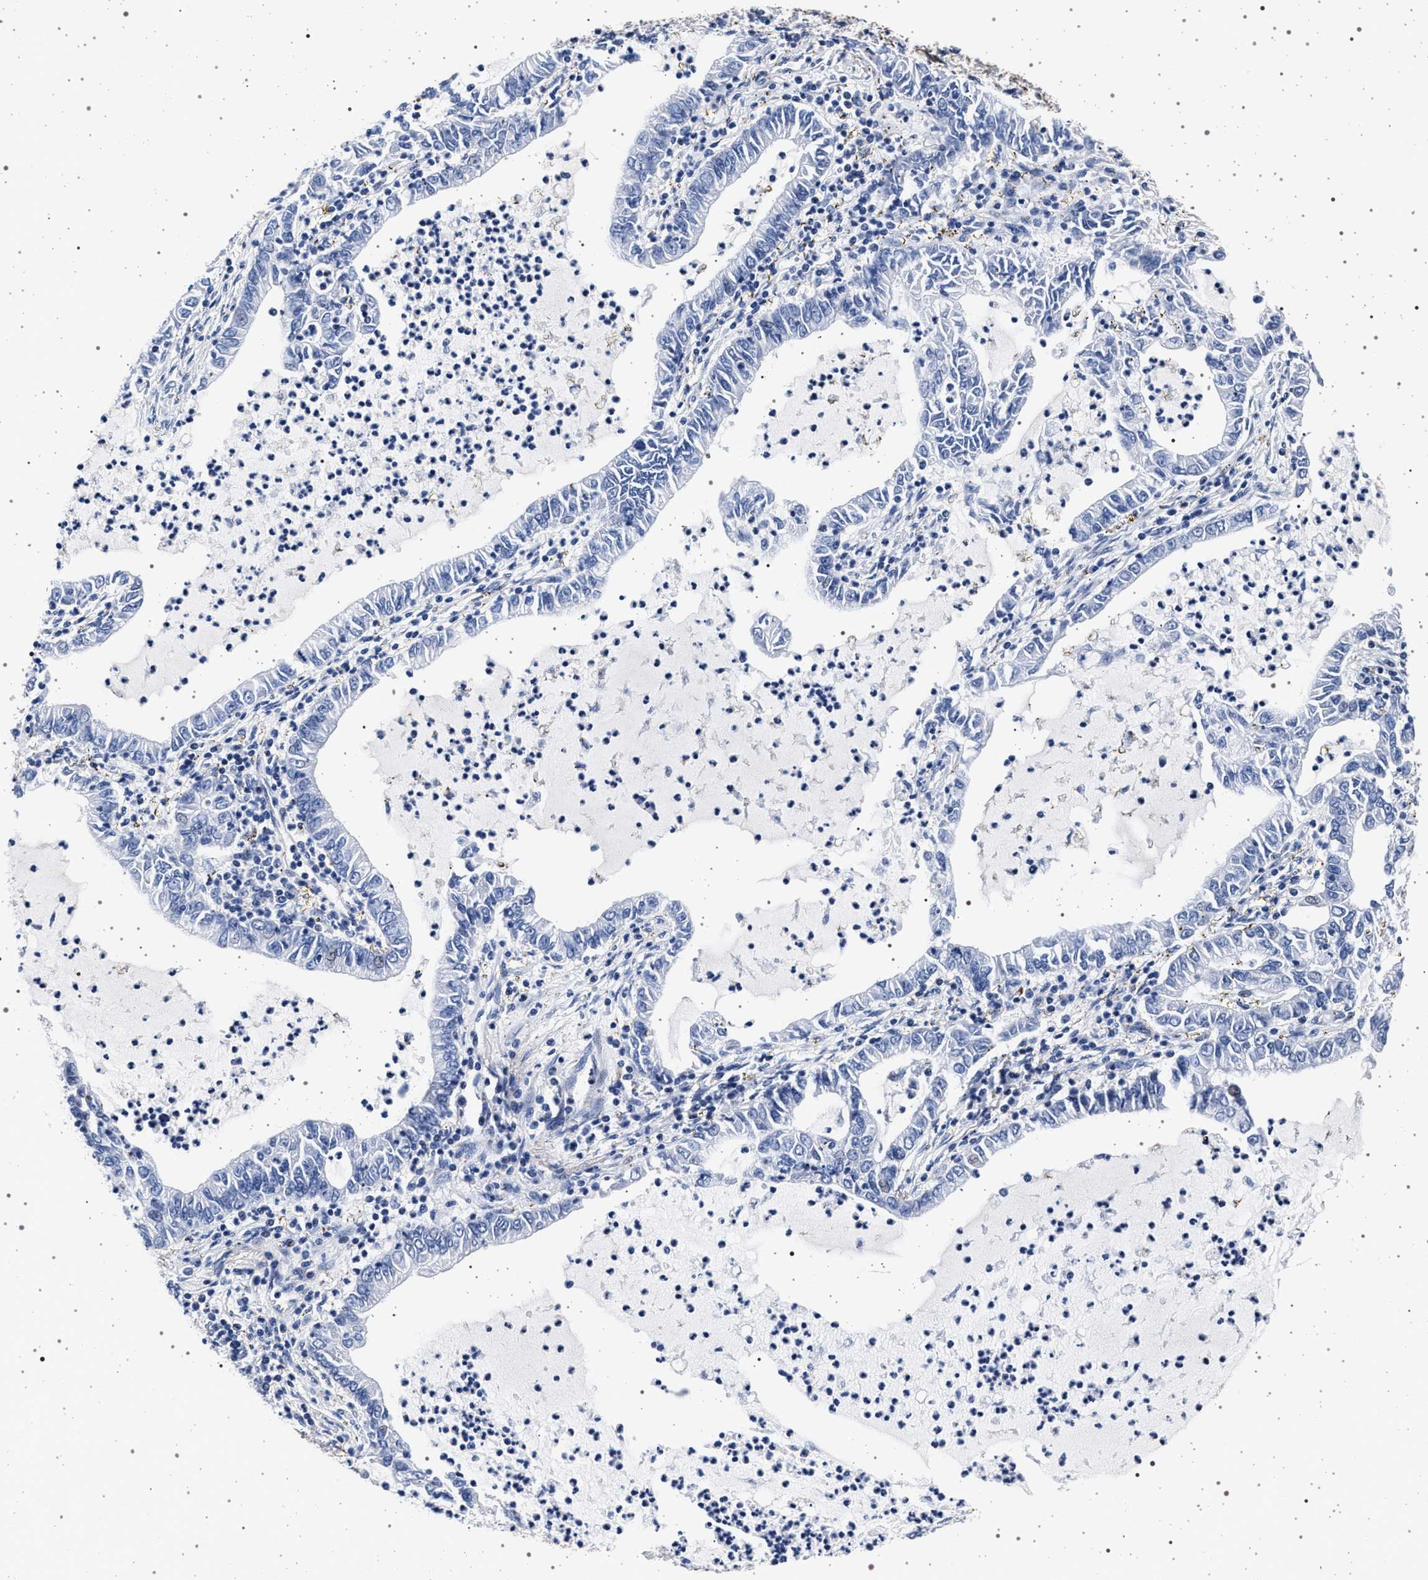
{"staining": {"intensity": "negative", "quantity": "none", "location": "none"}, "tissue": "lung cancer", "cell_type": "Tumor cells", "image_type": "cancer", "snomed": [{"axis": "morphology", "description": "Adenocarcinoma, NOS"}, {"axis": "topography", "description": "Lung"}], "caption": "Tumor cells are negative for brown protein staining in lung cancer.", "gene": "SLC9A1", "patient": {"sex": "female", "age": 51}}